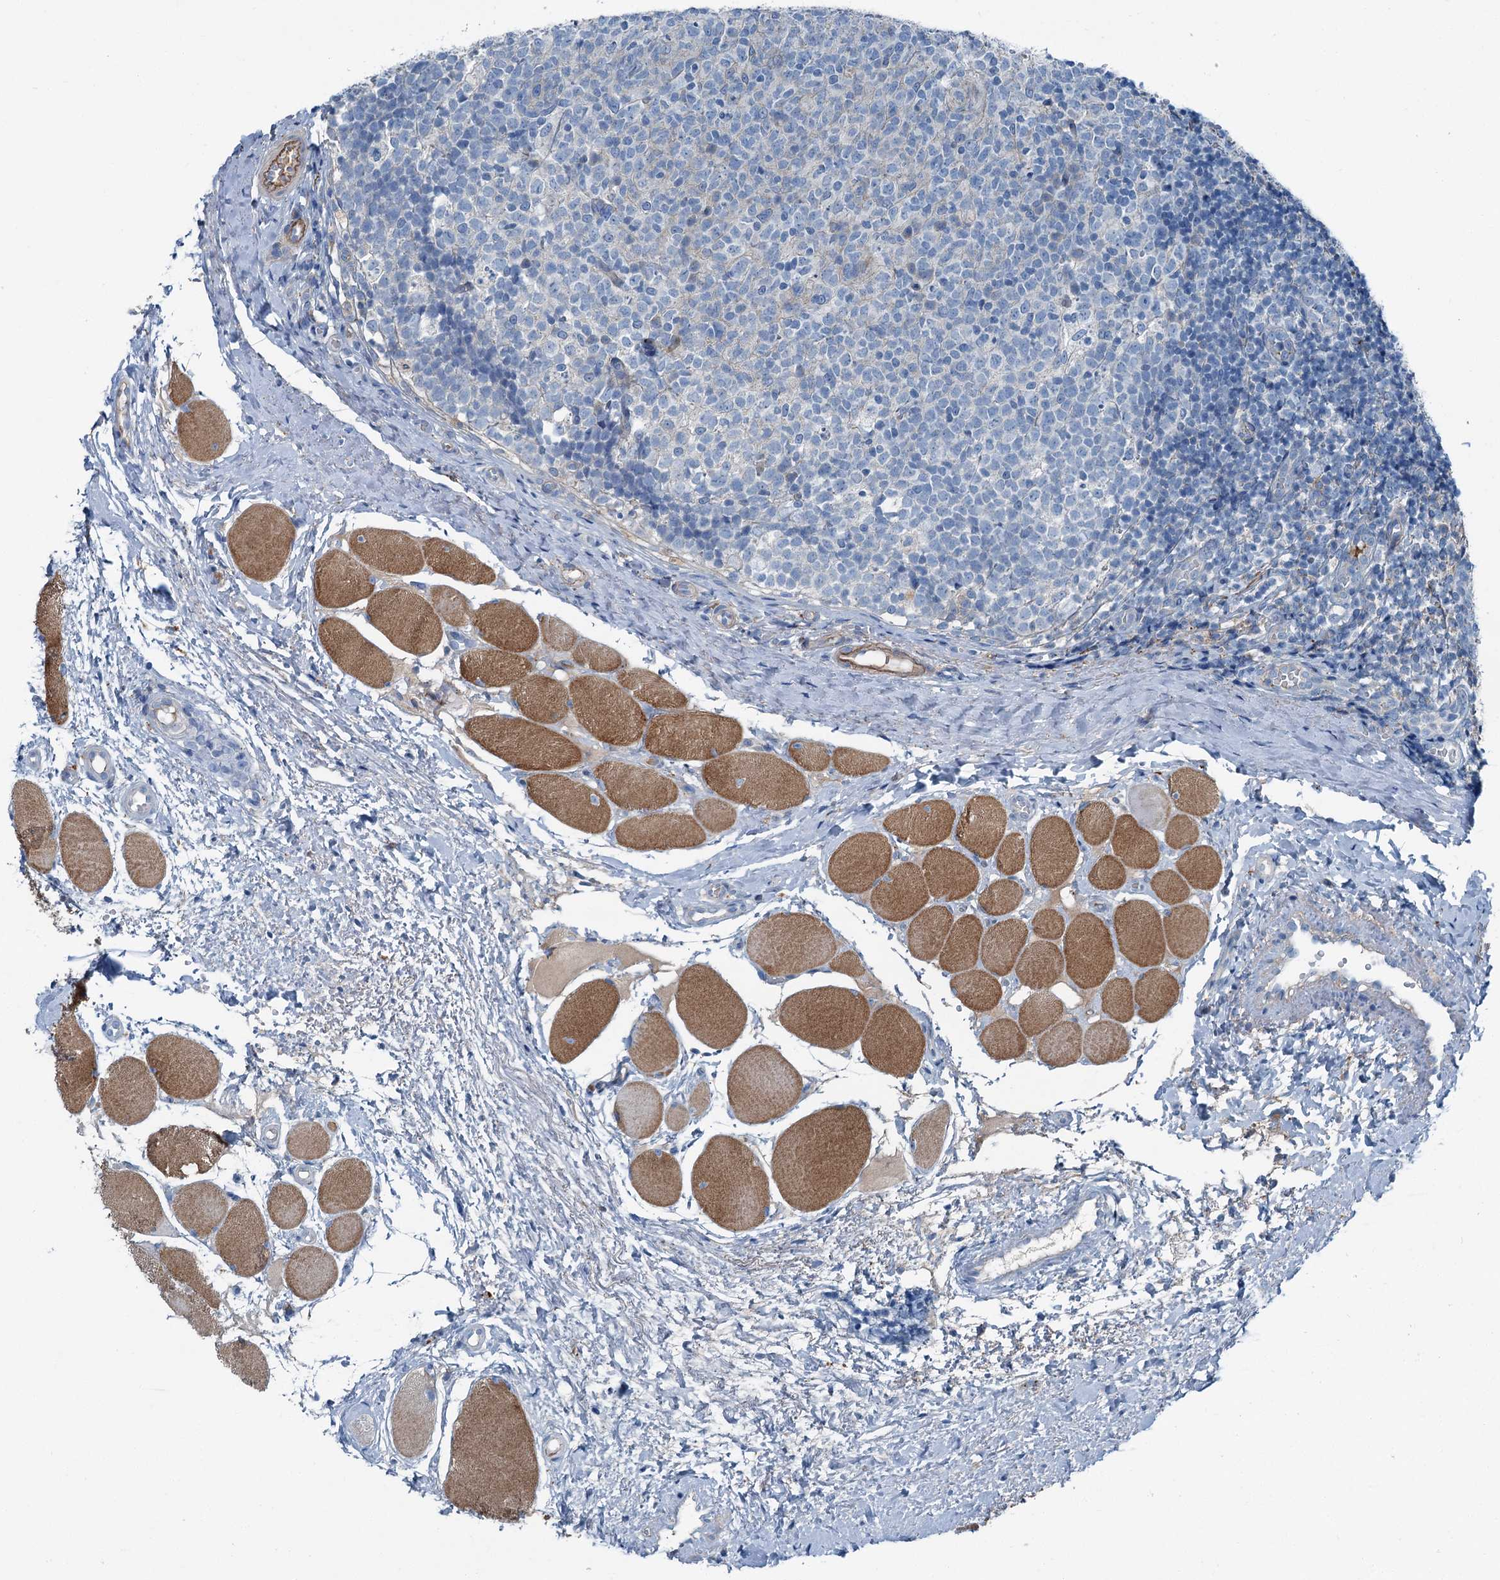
{"staining": {"intensity": "negative", "quantity": "none", "location": "none"}, "tissue": "tonsil", "cell_type": "Germinal center cells", "image_type": "normal", "snomed": [{"axis": "morphology", "description": "Normal tissue, NOS"}, {"axis": "topography", "description": "Tonsil"}], "caption": "A high-resolution photomicrograph shows IHC staining of benign tonsil, which exhibits no significant expression in germinal center cells. (DAB (3,3'-diaminobenzidine) immunohistochemistry (IHC), high magnification).", "gene": "AXL", "patient": {"sex": "female", "age": 19}}